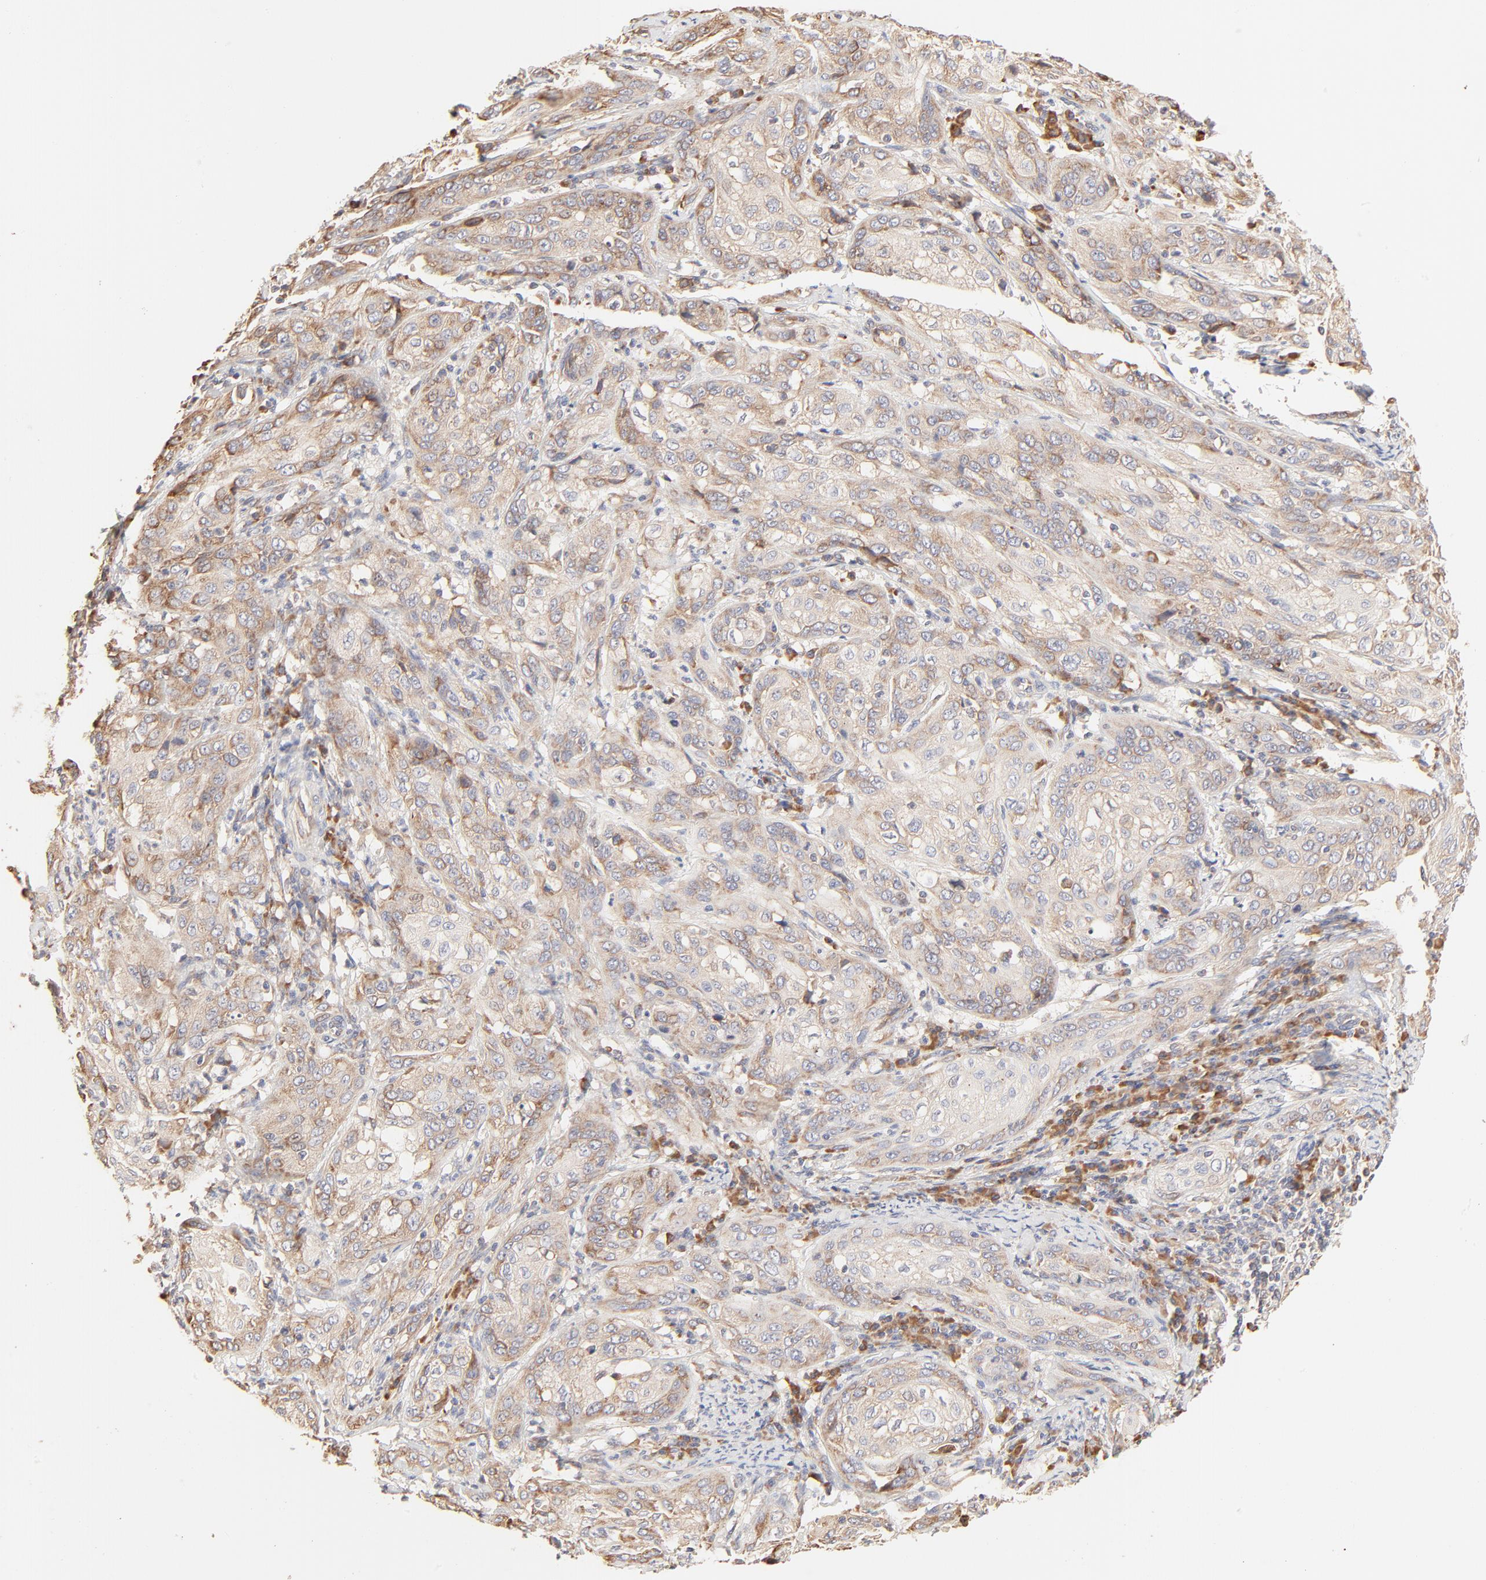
{"staining": {"intensity": "weak", "quantity": ">75%", "location": "cytoplasmic/membranous"}, "tissue": "cervical cancer", "cell_type": "Tumor cells", "image_type": "cancer", "snomed": [{"axis": "morphology", "description": "Squamous cell carcinoma, NOS"}, {"axis": "topography", "description": "Cervix"}], "caption": "Human cervical cancer stained with a protein marker displays weak staining in tumor cells.", "gene": "RPS20", "patient": {"sex": "female", "age": 41}}